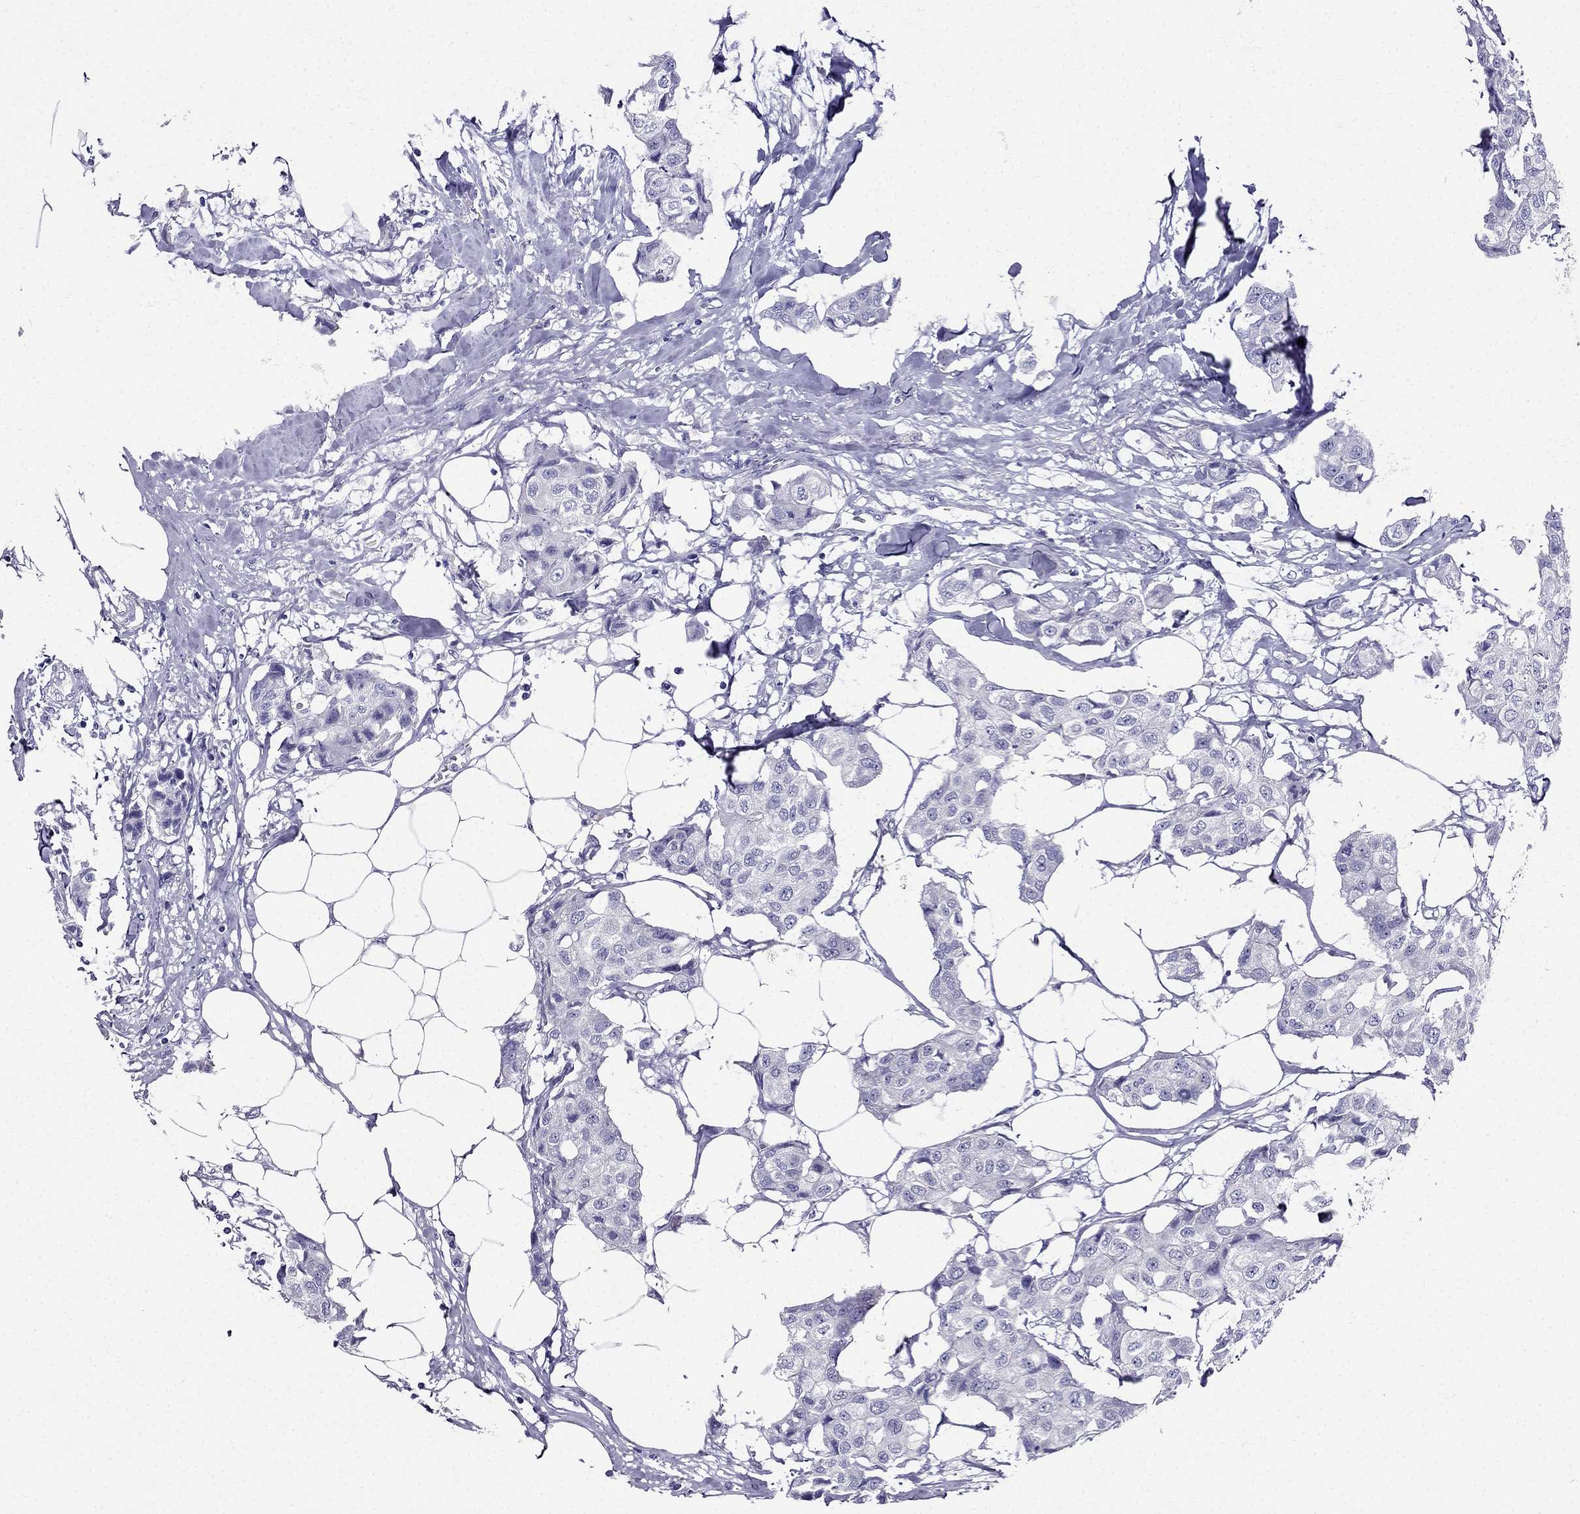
{"staining": {"intensity": "negative", "quantity": "none", "location": "none"}, "tissue": "breast cancer", "cell_type": "Tumor cells", "image_type": "cancer", "snomed": [{"axis": "morphology", "description": "Duct carcinoma"}, {"axis": "topography", "description": "Breast"}], "caption": "Breast cancer stained for a protein using immunohistochemistry (IHC) reveals no staining tumor cells.", "gene": "ZNF541", "patient": {"sex": "female", "age": 80}}